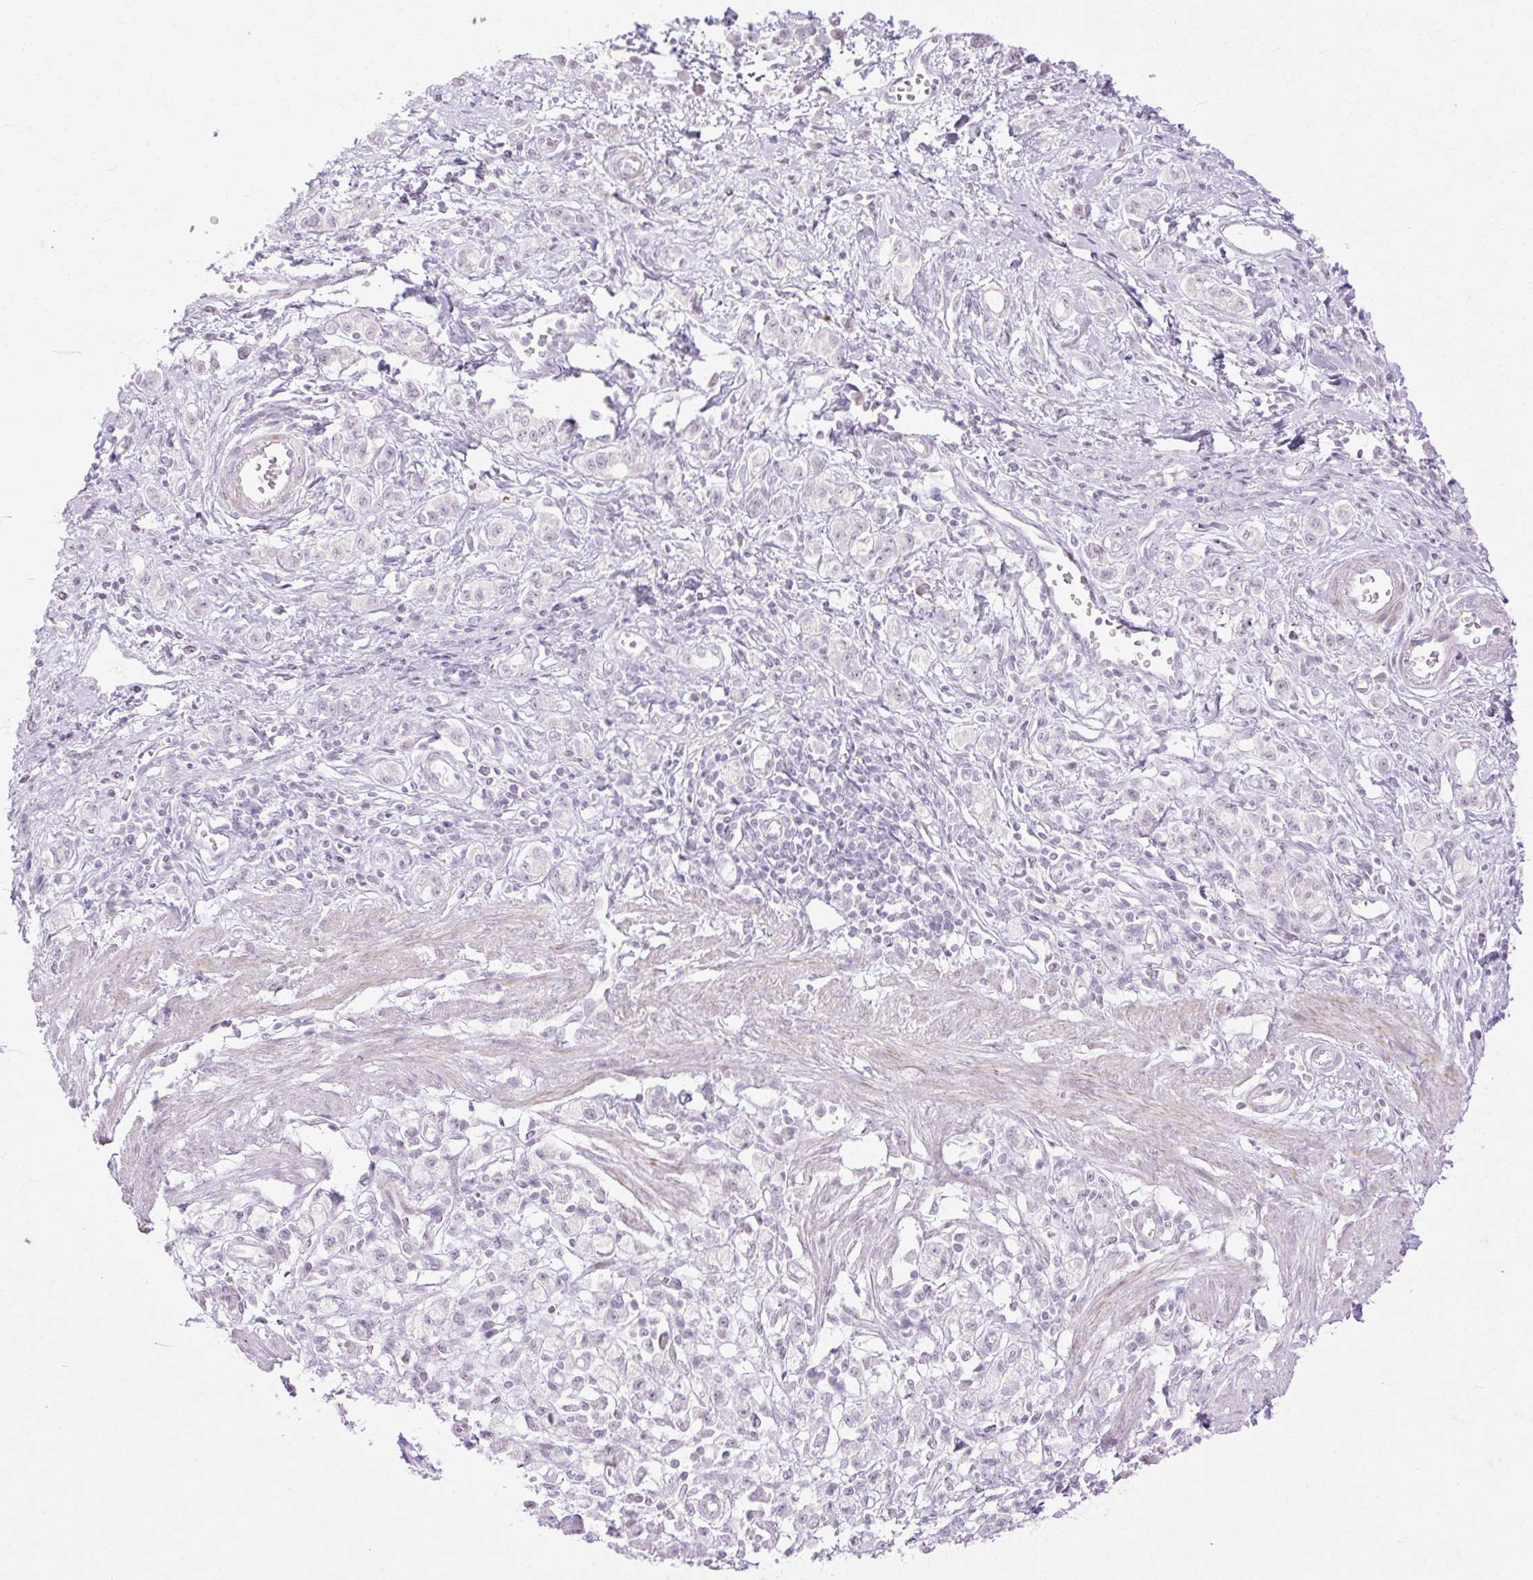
{"staining": {"intensity": "negative", "quantity": "none", "location": "none"}, "tissue": "stomach cancer", "cell_type": "Tumor cells", "image_type": "cancer", "snomed": [{"axis": "morphology", "description": "Adenocarcinoma, NOS"}, {"axis": "topography", "description": "Stomach"}], "caption": "An image of human adenocarcinoma (stomach) is negative for staining in tumor cells. (Stains: DAB (3,3'-diaminobenzidine) immunohistochemistry with hematoxylin counter stain, Microscopy: brightfield microscopy at high magnification).", "gene": "C3orf49", "patient": {"sex": "male", "age": 77}}